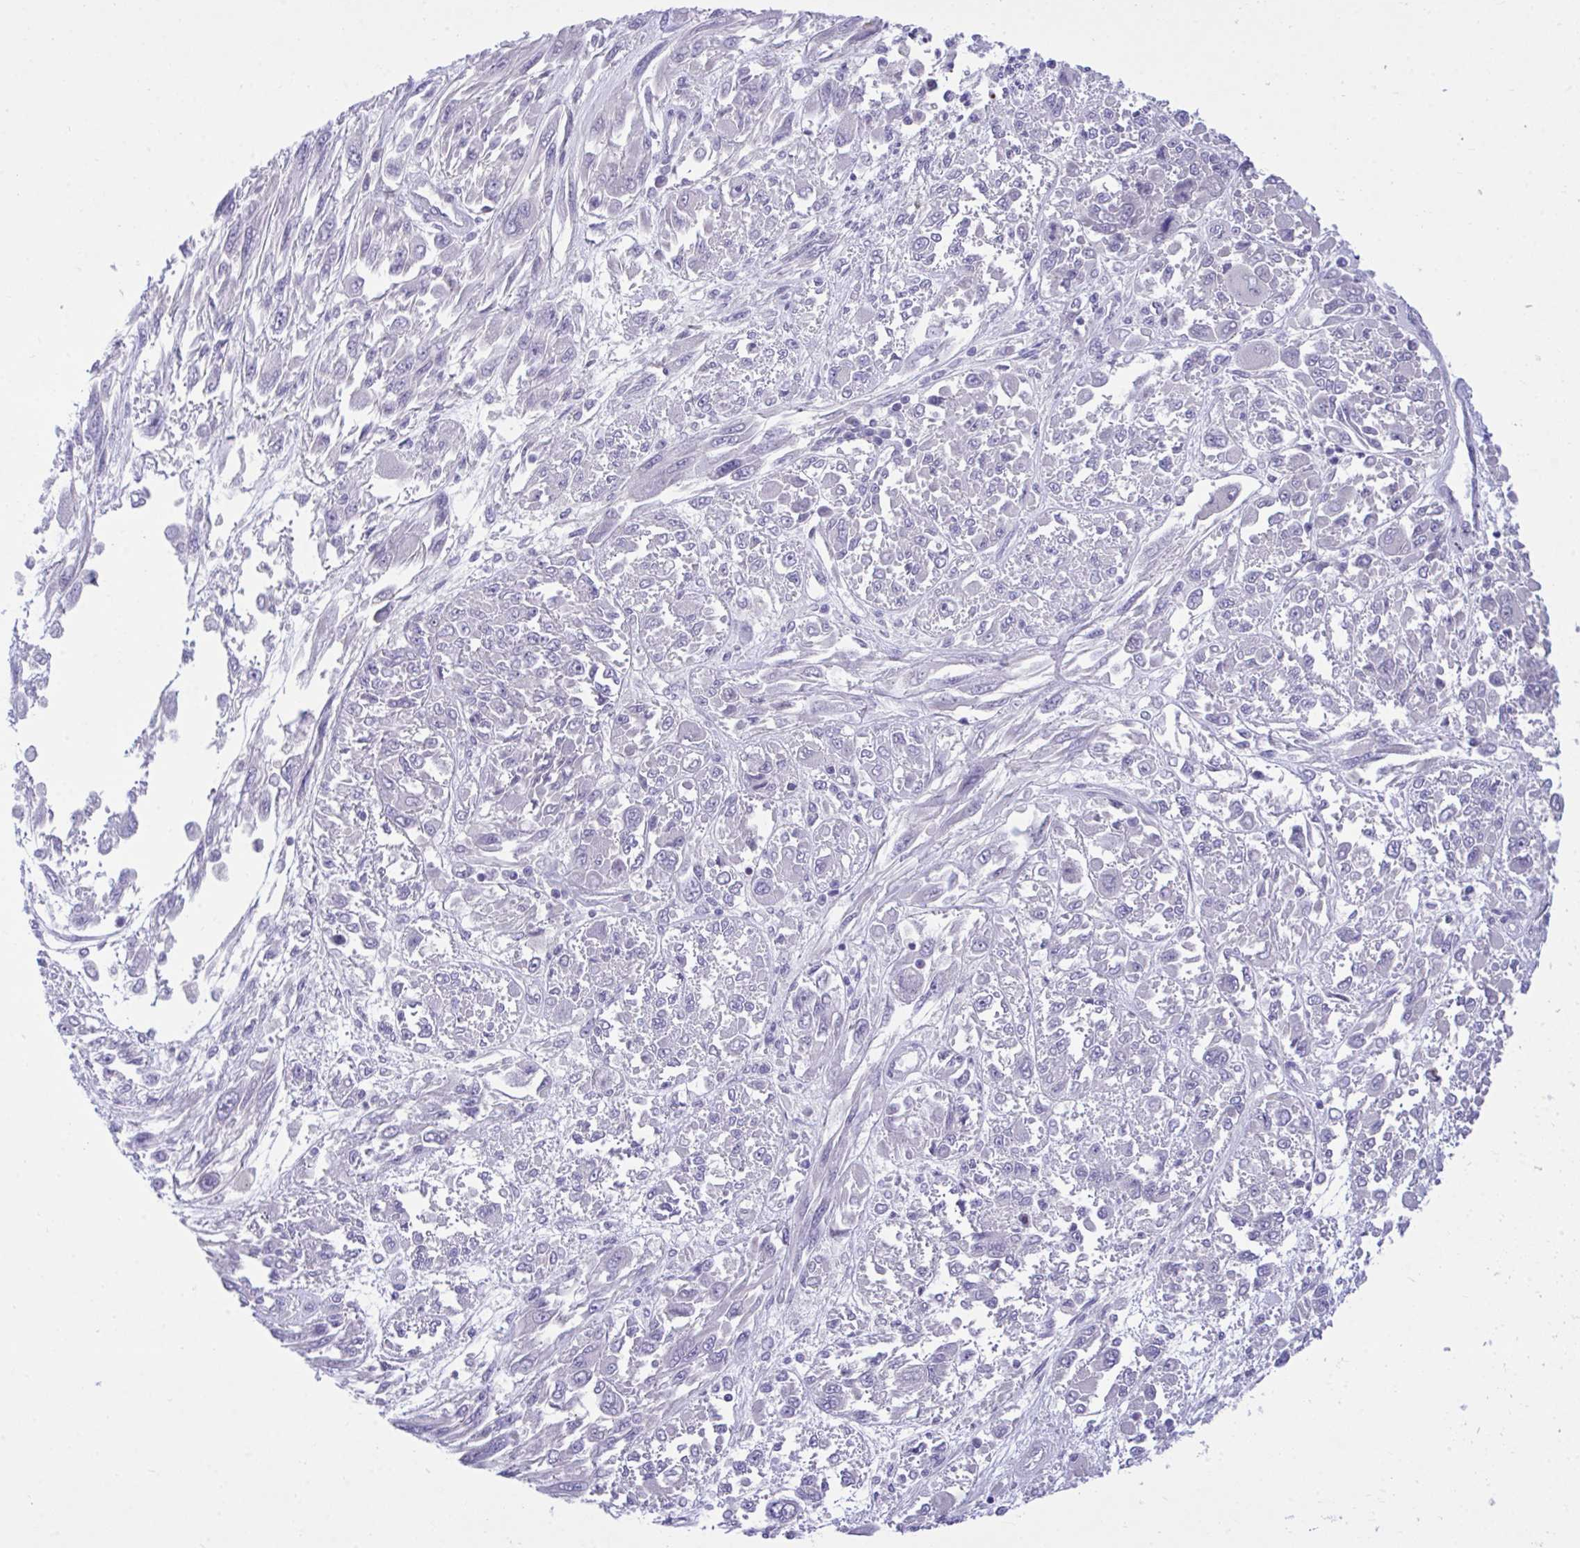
{"staining": {"intensity": "negative", "quantity": "none", "location": "none"}, "tissue": "melanoma", "cell_type": "Tumor cells", "image_type": "cancer", "snomed": [{"axis": "morphology", "description": "Malignant melanoma, NOS"}, {"axis": "topography", "description": "Skin"}], "caption": "This is a histopathology image of immunohistochemistry staining of malignant melanoma, which shows no positivity in tumor cells.", "gene": "MED9", "patient": {"sex": "female", "age": 91}}